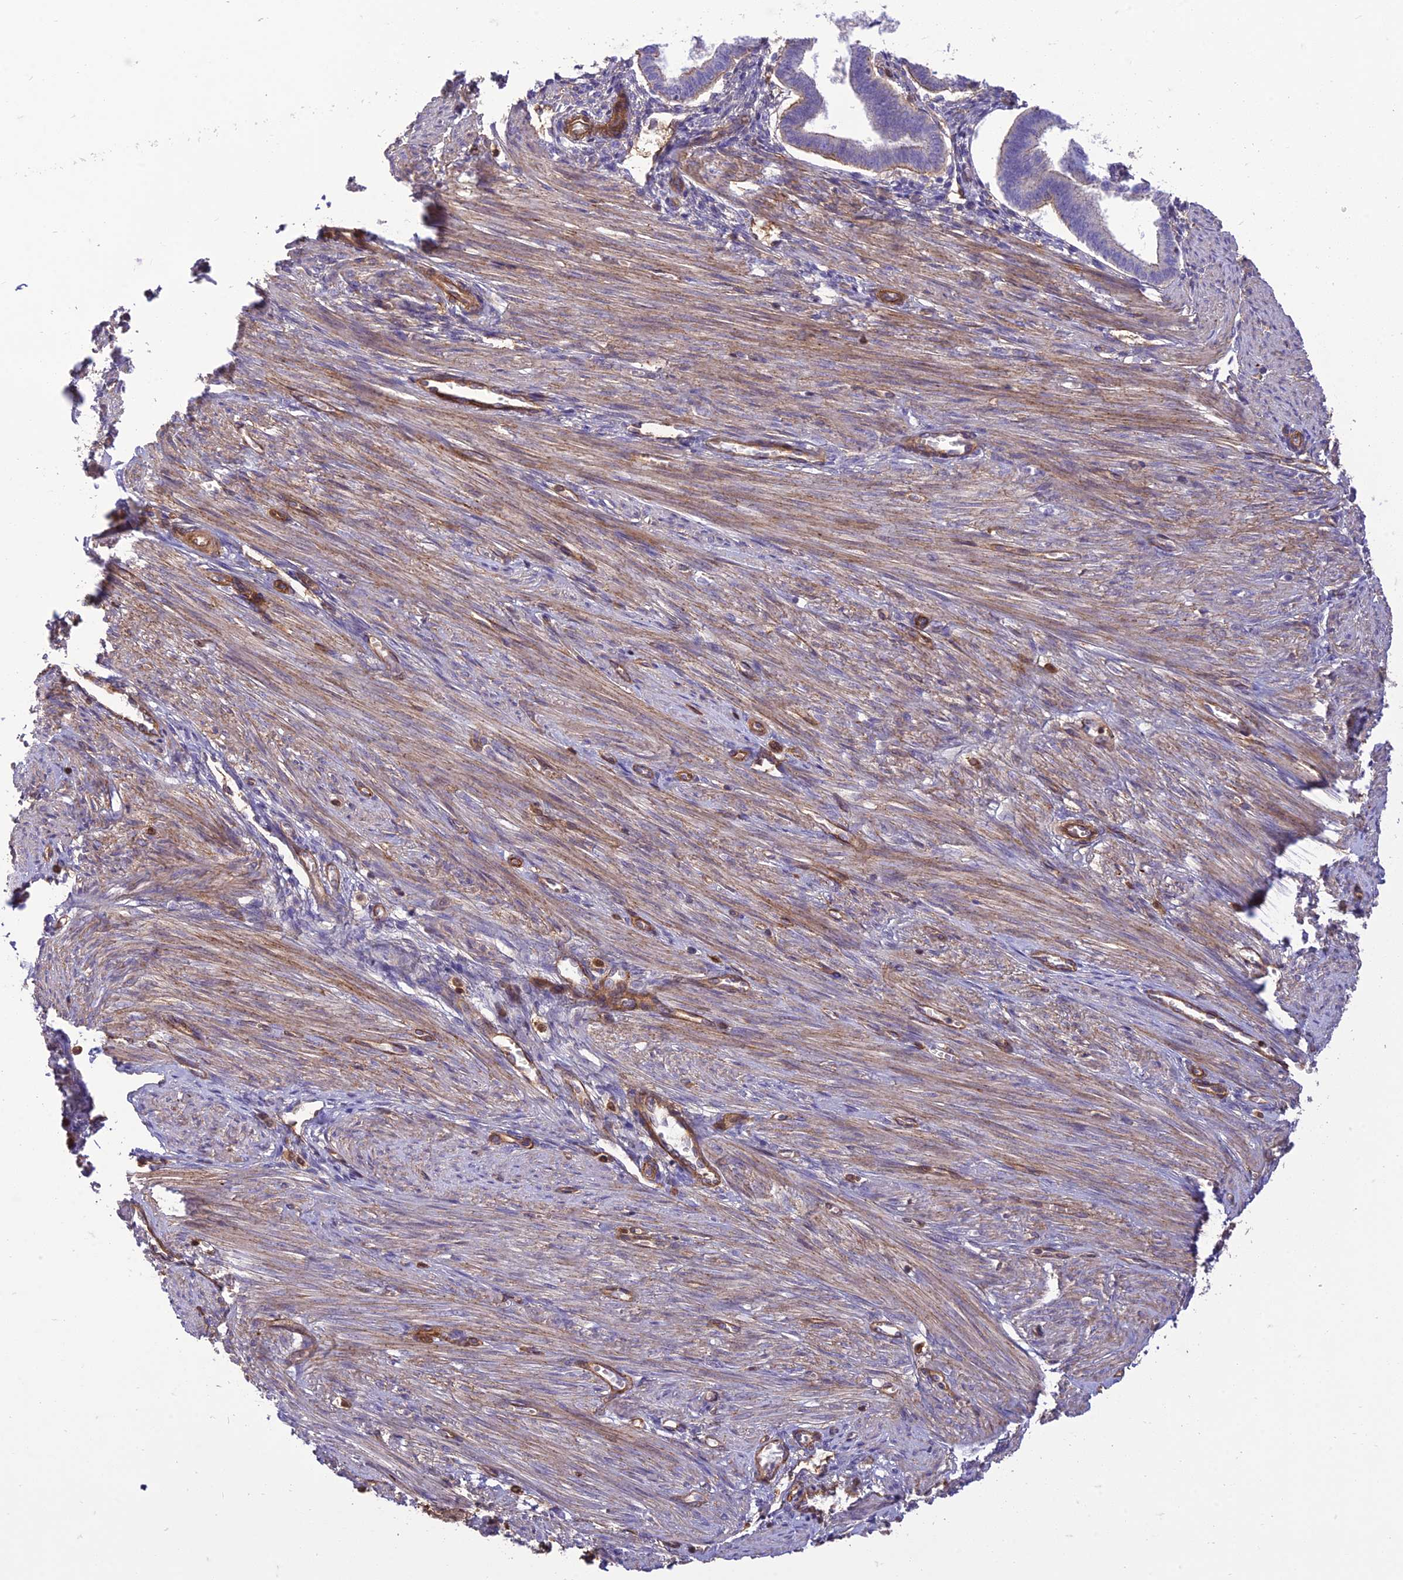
{"staining": {"intensity": "moderate", "quantity": "25%-75%", "location": "cytoplasmic/membranous"}, "tissue": "endometrium", "cell_type": "Cells in endometrial stroma", "image_type": "normal", "snomed": [{"axis": "morphology", "description": "Normal tissue, NOS"}, {"axis": "topography", "description": "Endometrium"}], "caption": "Endometrium stained with DAB (3,3'-diaminobenzidine) IHC exhibits medium levels of moderate cytoplasmic/membranous staining in approximately 25%-75% of cells in endometrial stroma.", "gene": "HPSE2", "patient": {"sex": "female", "age": 24}}